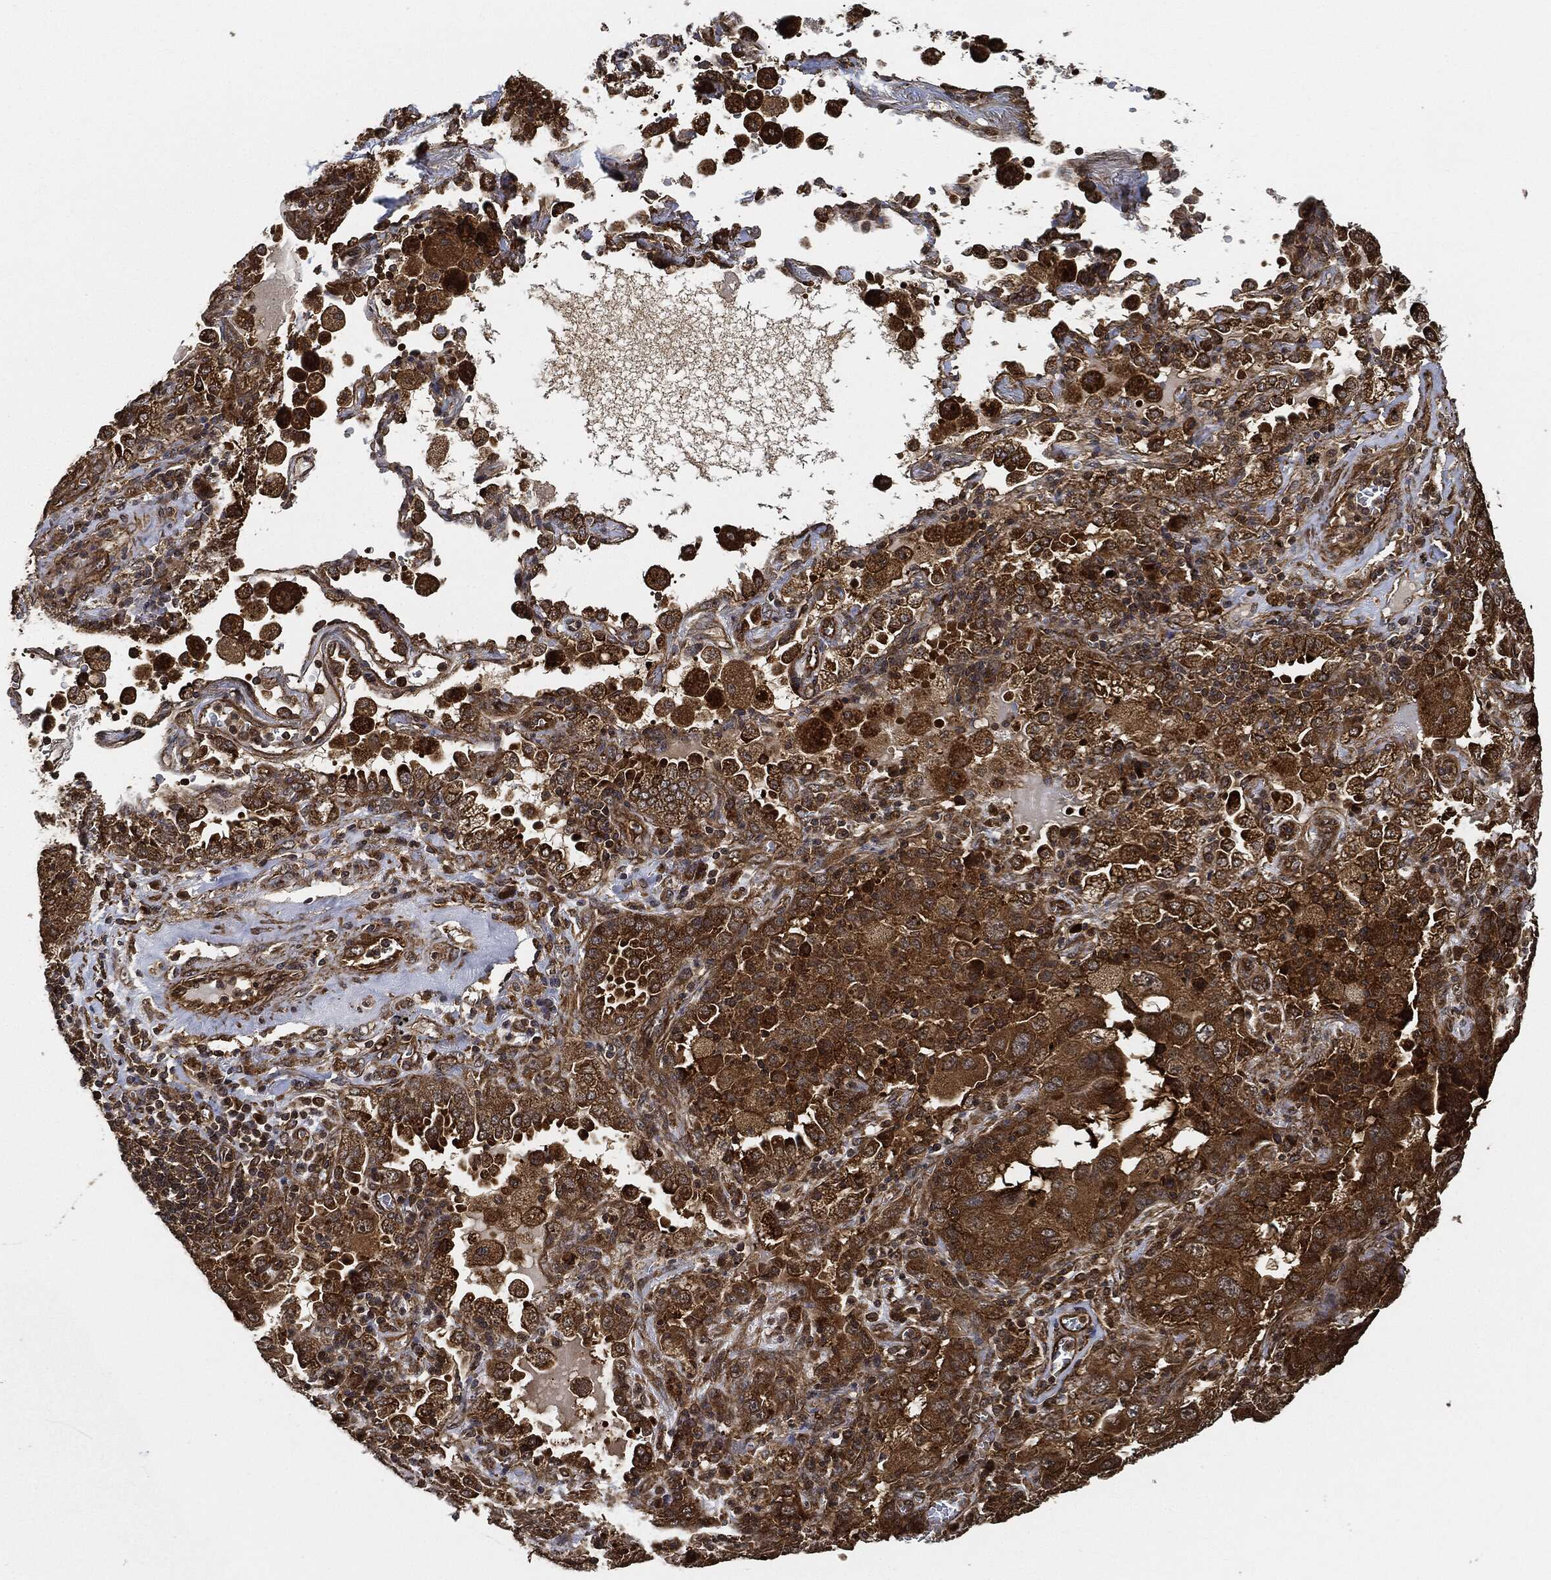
{"staining": {"intensity": "strong", "quantity": ">75%", "location": "cytoplasmic/membranous"}, "tissue": "lung cancer", "cell_type": "Tumor cells", "image_type": "cancer", "snomed": [{"axis": "morphology", "description": "Adenocarcinoma, NOS"}, {"axis": "topography", "description": "Lung"}], "caption": "IHC of adenocarcinoma (lung) displays high levels of strong cytoplasmic/membranous positivity in about >75% of tumor cells.", "gene": "CEP290", "patient": {"sex": "female", "age": 61}}